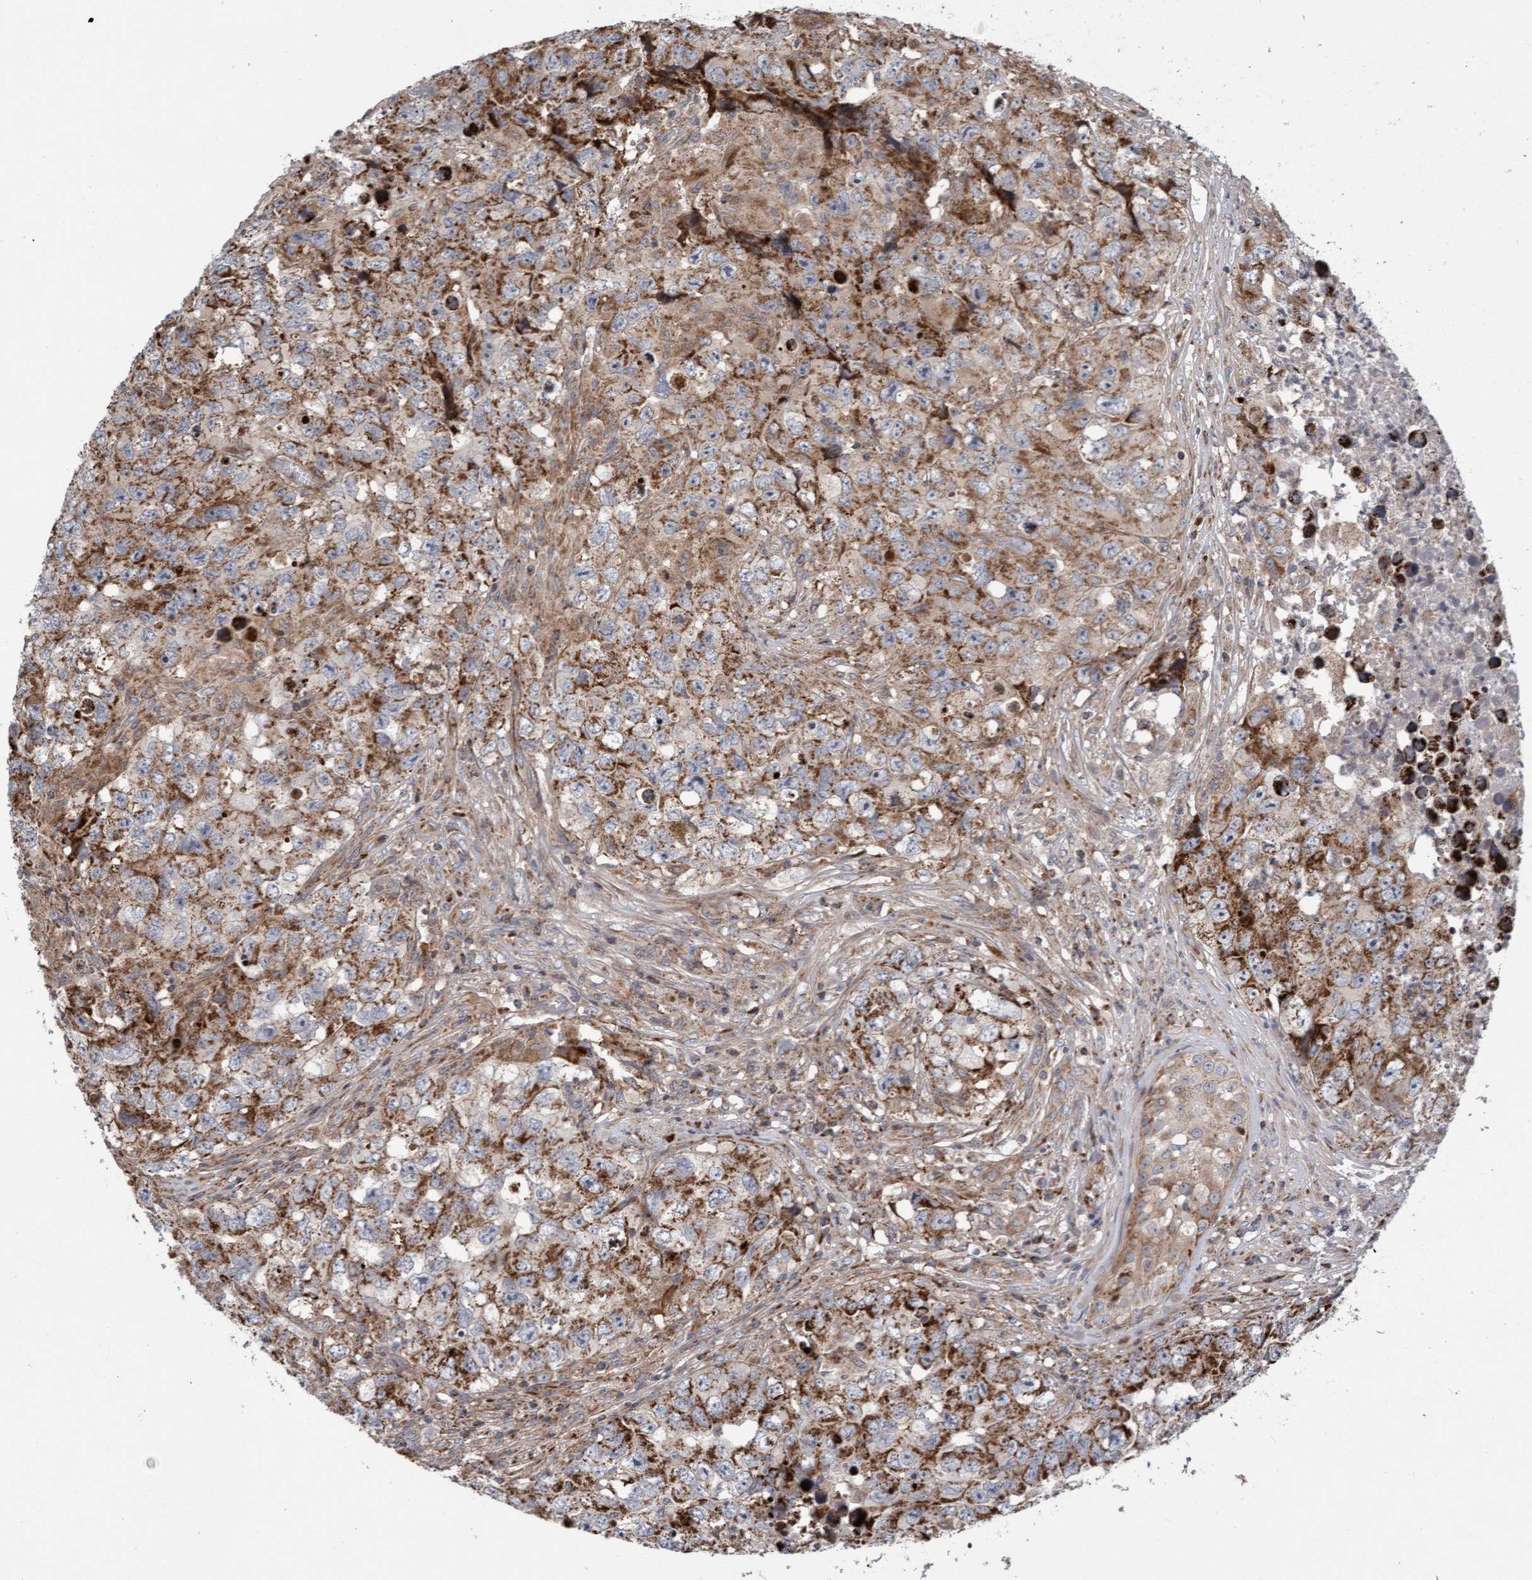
{"staining": {"intensity": "weak", "quantity": ">75%", "location": "cytoplasmic/membranous"}, "tissue": "testis cancer", "cell_type": "Tumor cells", "image_type": "cancer", "snomed": [{"axis": "morphology", "description": "Seminoma, NOS"}, {"axis": "morphology", "description": "Carcinoma, Embryonal, NOS"}, {"axis": "topography", "description": "Testis"}], "caption": "DAB (3,3'-diaminobenzidine) immunohistochemical staining of human testis cancer (embryonal carcinoma) shows weak cytoplasmic/membranous protein staining in about >75% of tumor cells.", "gene": "PECR", "patient": {"sex": "male", "age": 43}}